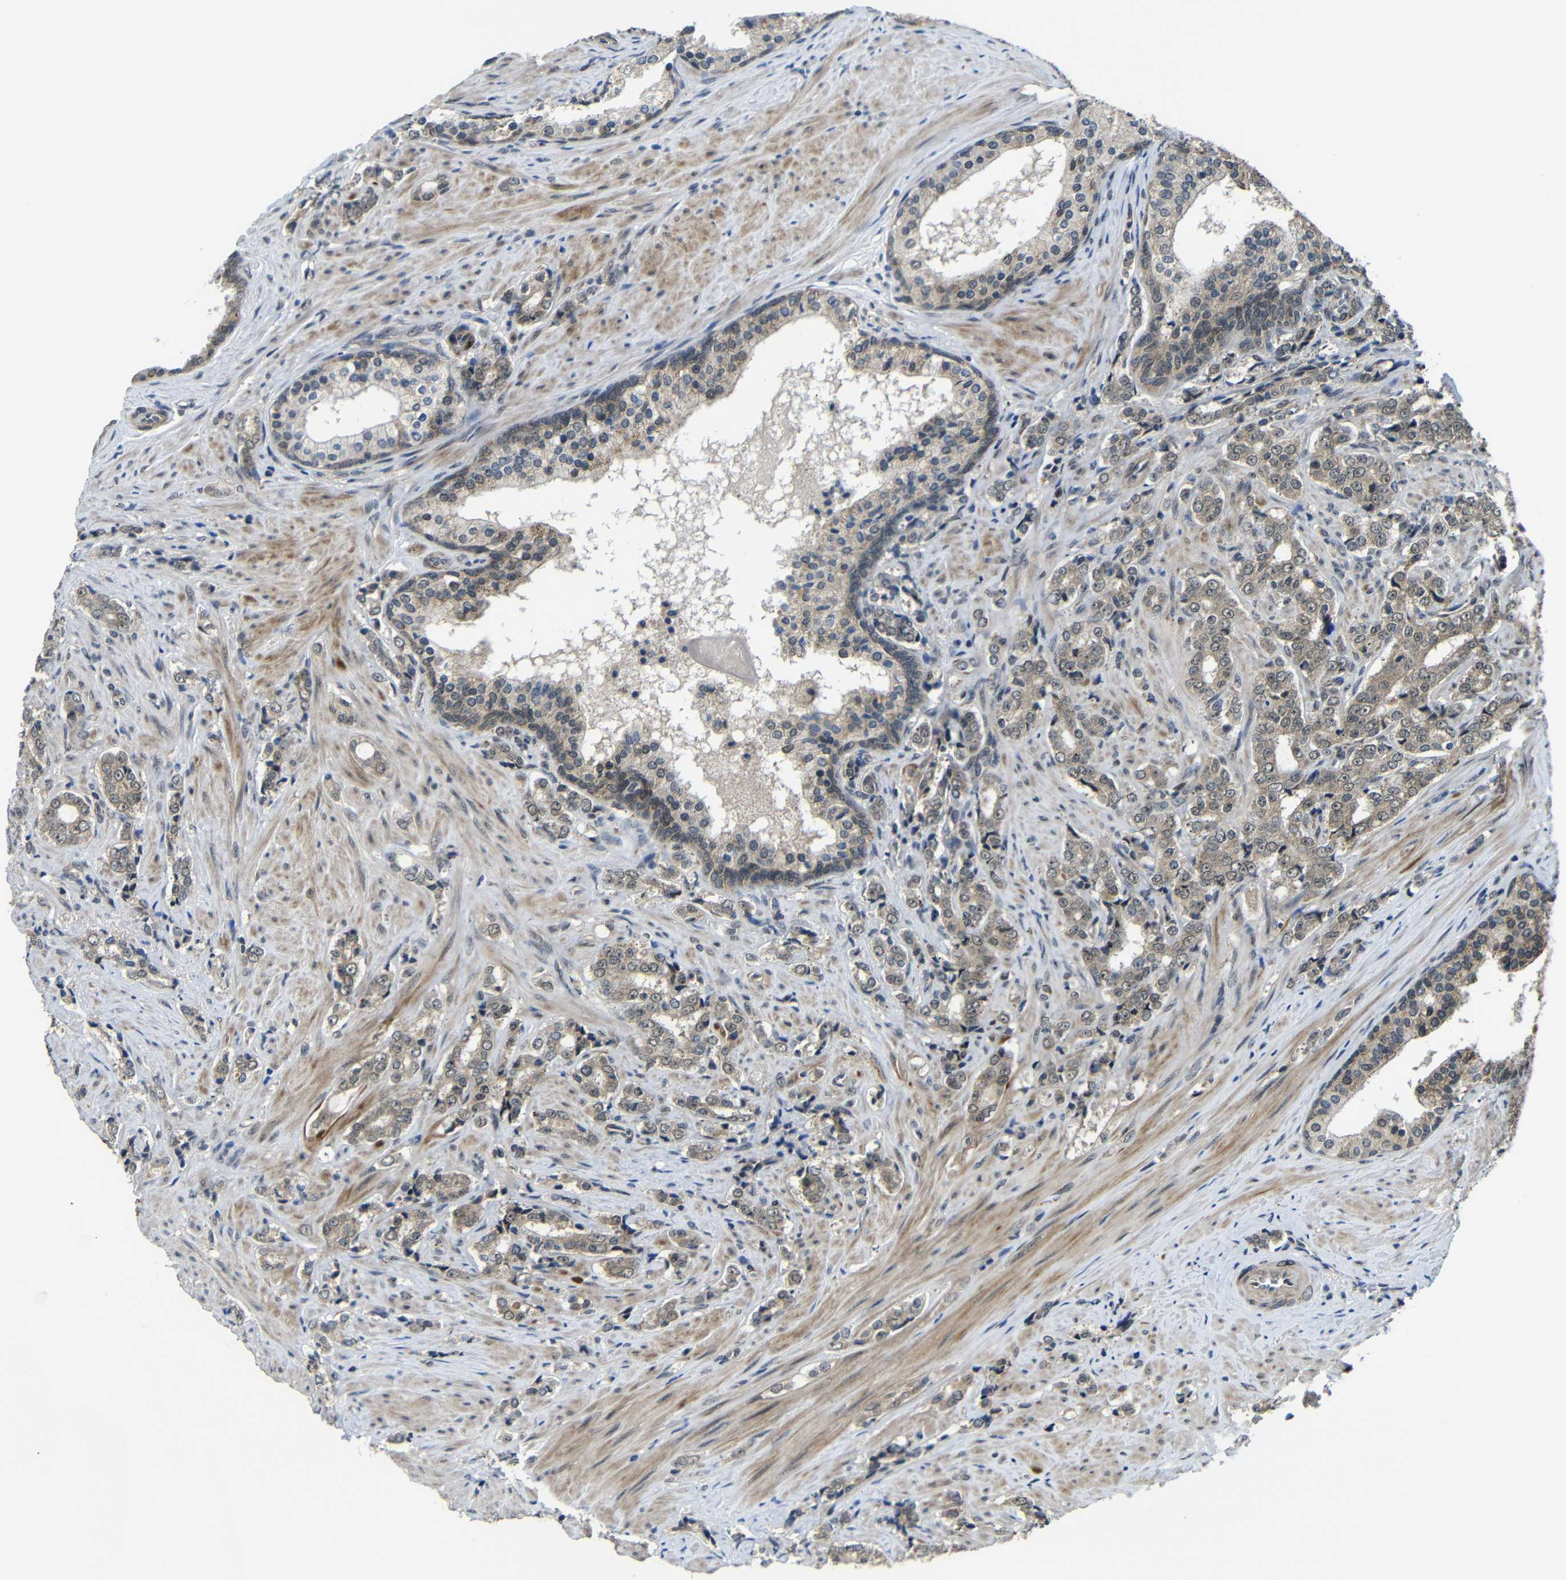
{"staining": {"intensity": "moderate", "quantity": ">75%", "location": "cytoplasmic/membranous"}, "tissue": "prostate cancer", "cell_type": "Tumor cells", "image_type": "cancer", "snomed": [{"axis": "morphology", "description": "Adenocarcinoma, Low grade"}, {"axis": "topography", "description": "Prostate"}], "caption": "Human prostate cancer (low-grade adenocarcinoma) stained with a brown dye exhibits moderate cytoplasmic/membranous positive staining in approximately >75% of tumor cells.", "gene": "FAM172A", "patient": {"sex": "male", "age": 60}}